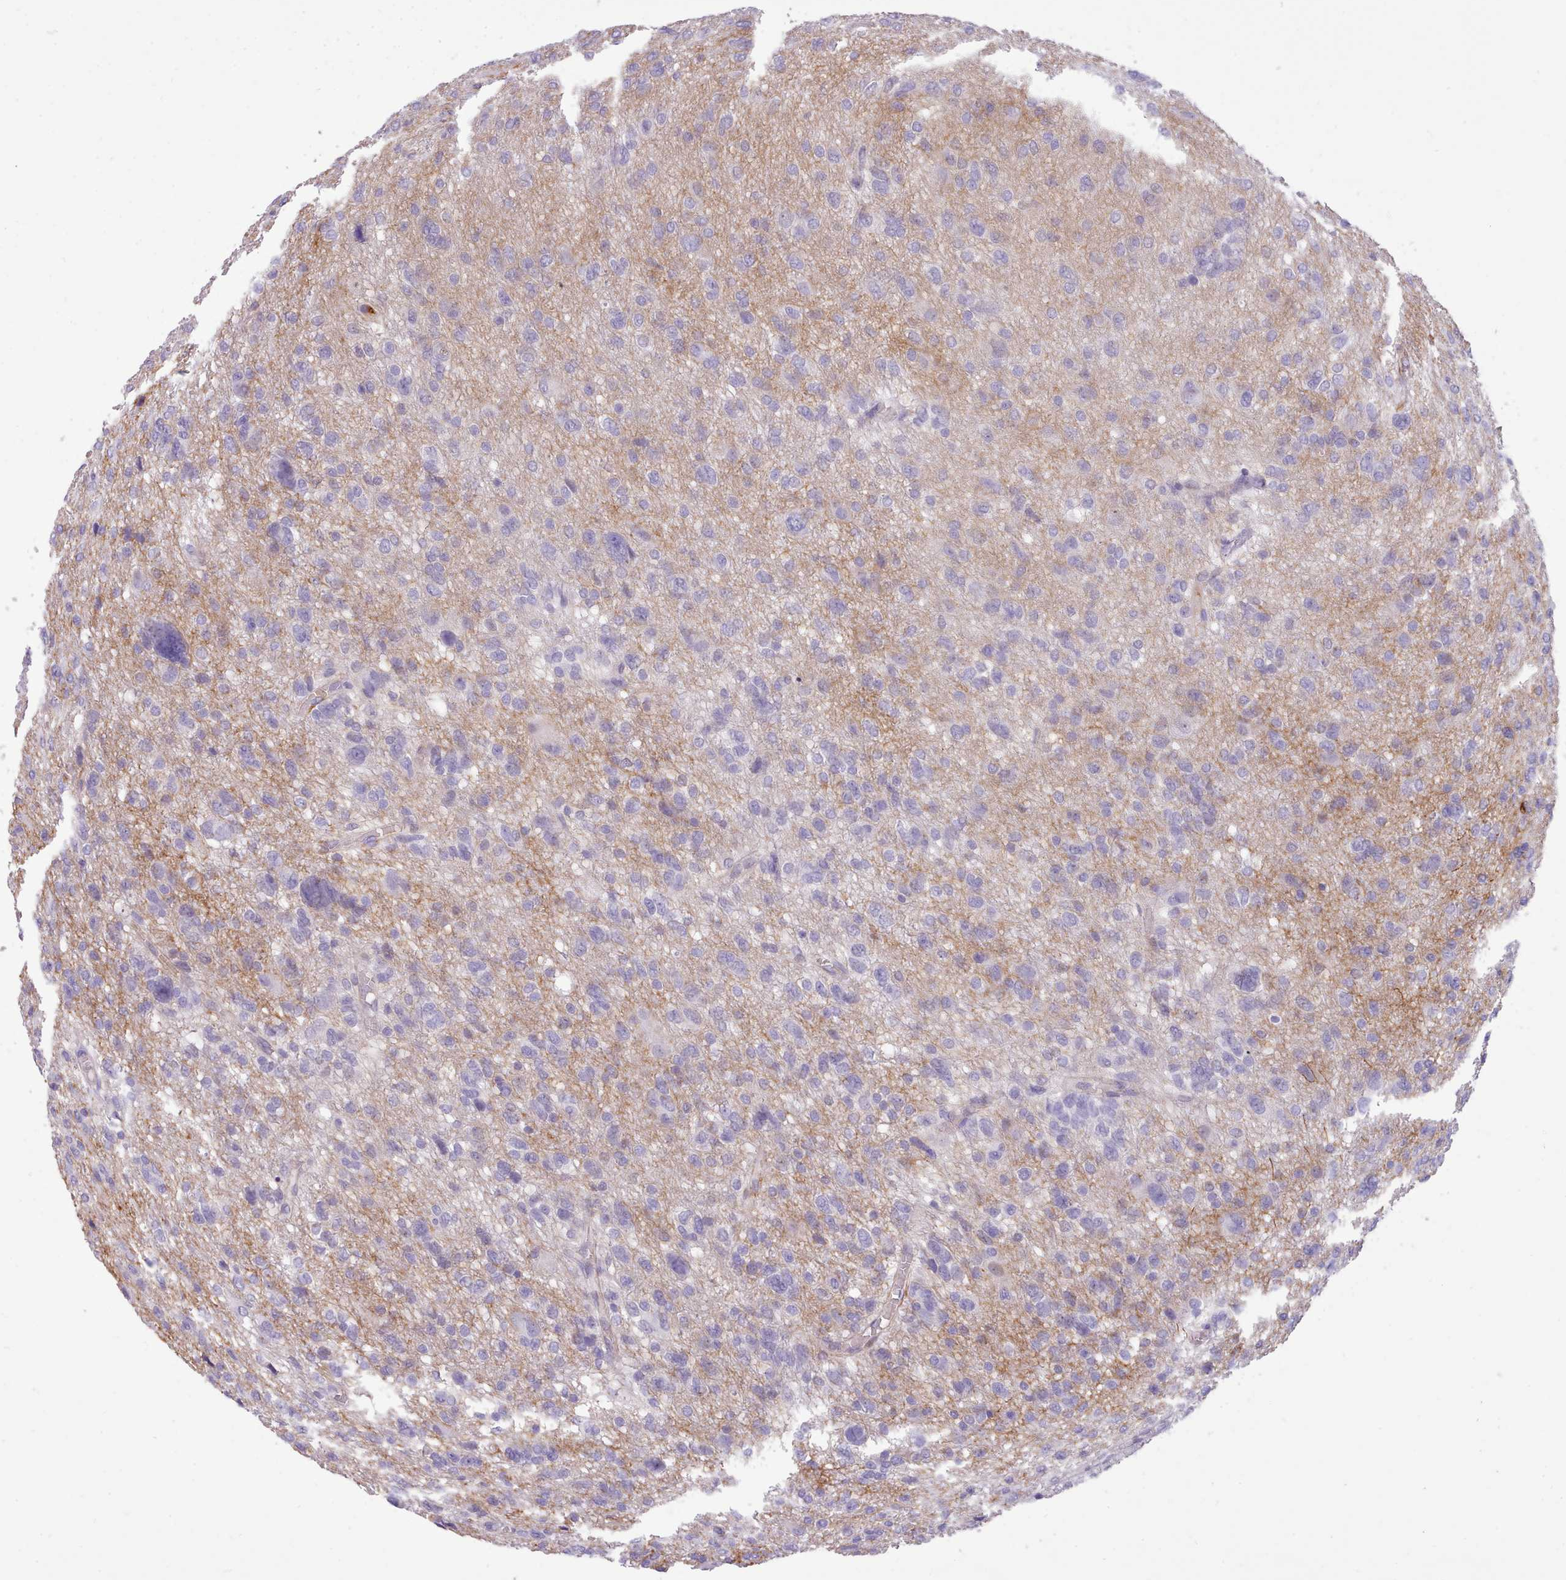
{"staining": {"intensity": "negative", "quantity": "none", "location": "none"}, "tissue": "glioma", "cell_type": "Tumor cells", "image_type": "cancer", "snomed": [{"axis": "morphology", "description": "Glioma, malignant, High grade"}, {"axis": "topography", "description": "Brain"}], "caption": "Micrograph shows no significant protein staining in tumor cells of malignant glioma (high-grade). The staining was performed using DAB to visualize the protein expression in brown, while the nuclei were stained in blue with hematoxylin (Magnification: 20x).", "gene": "CYP2A13", "patient": {"sex": "female", "age": 59}}